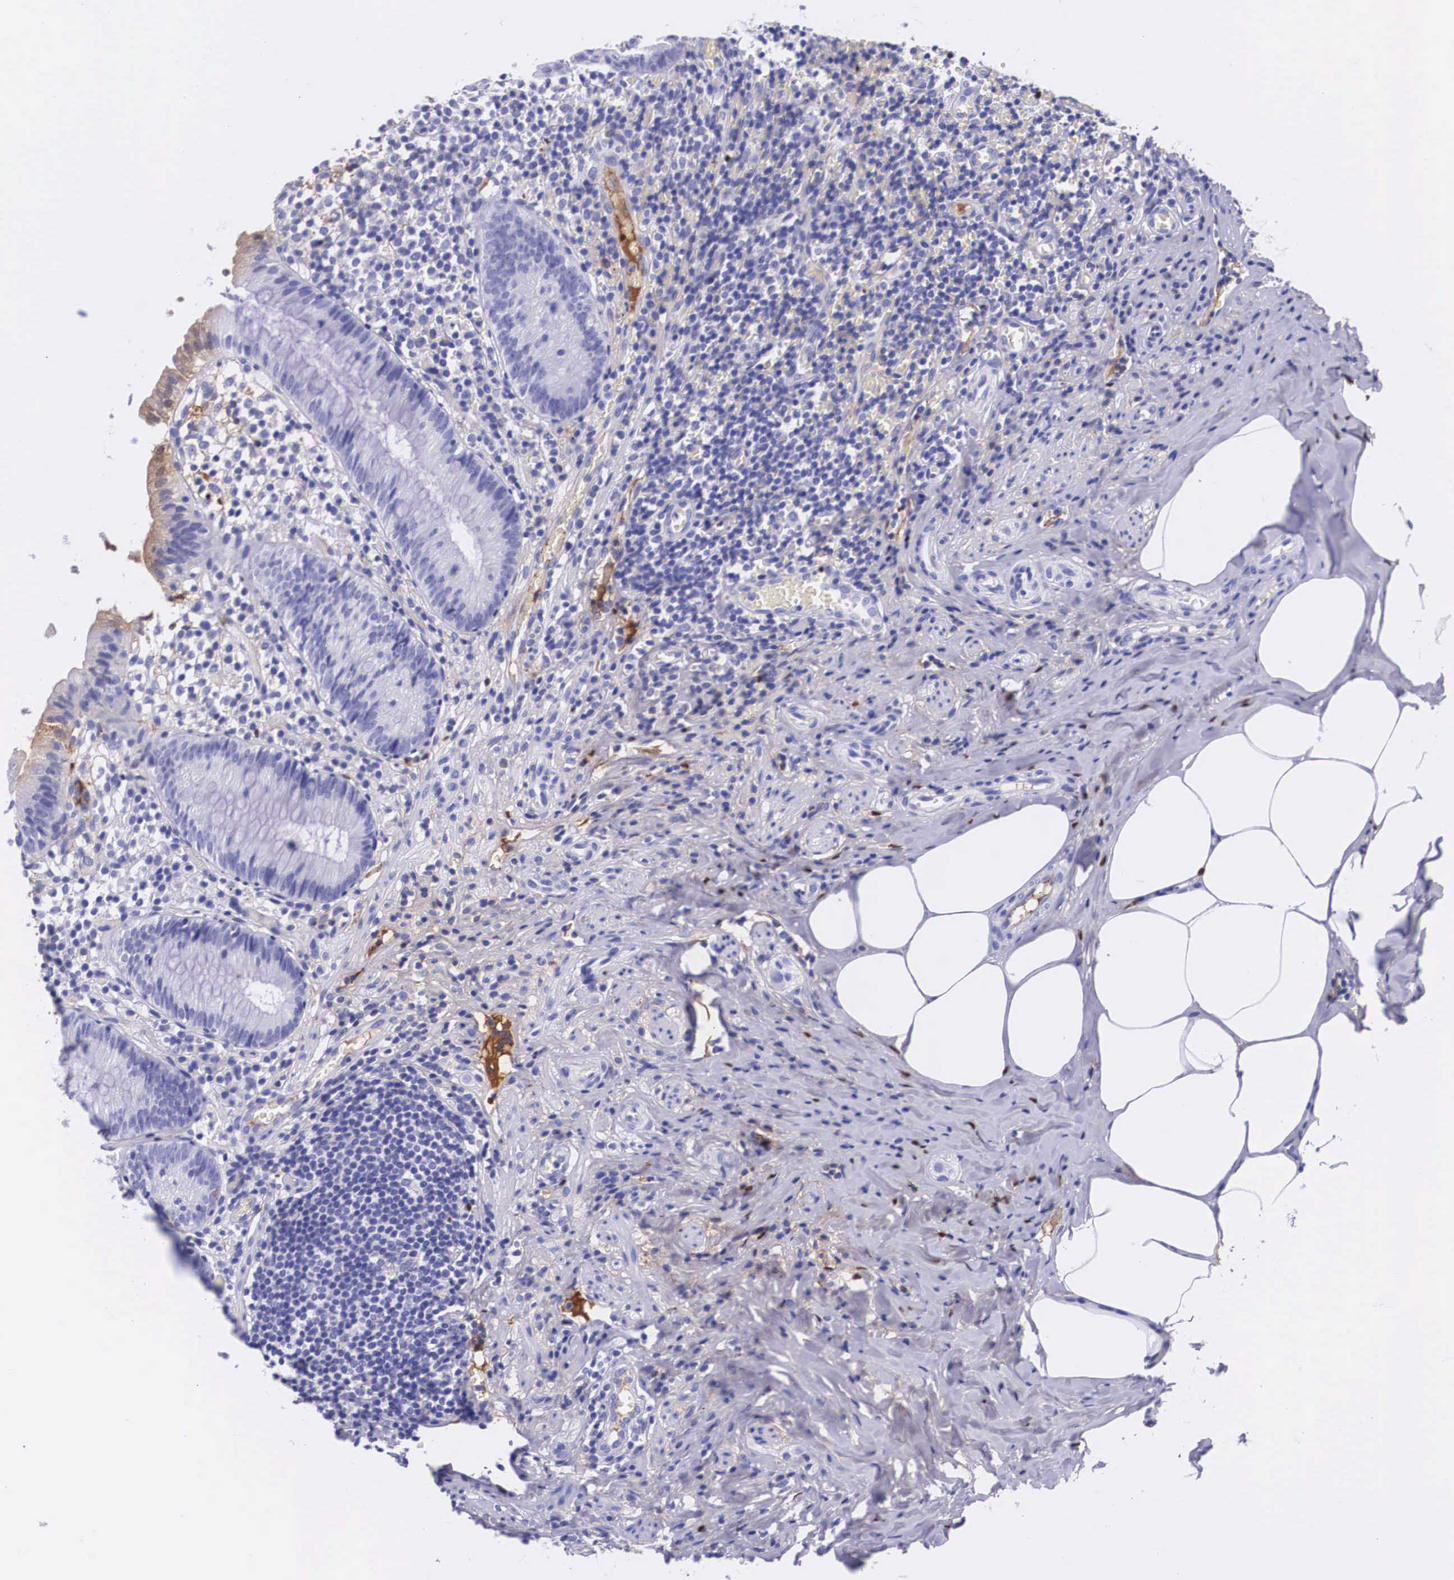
{"staining": {"intensity": "negative", "quantity": "none", "location": "none"}, "tissue": "appendix", "cell_type": "Glandular cells", "image_type": "normal", "snomed": [{"axis": "morphology", "description": "Normal tissue, NOS"}, {"axis": "topography", "description": "Appendix"}], "caption": "This is an immunohistochemistry (IHC) histopathology image of benign appendix. There is no positivity in glandular cells.", "gene": "PLG", "patient": {"sex": "male", "age": 25}}